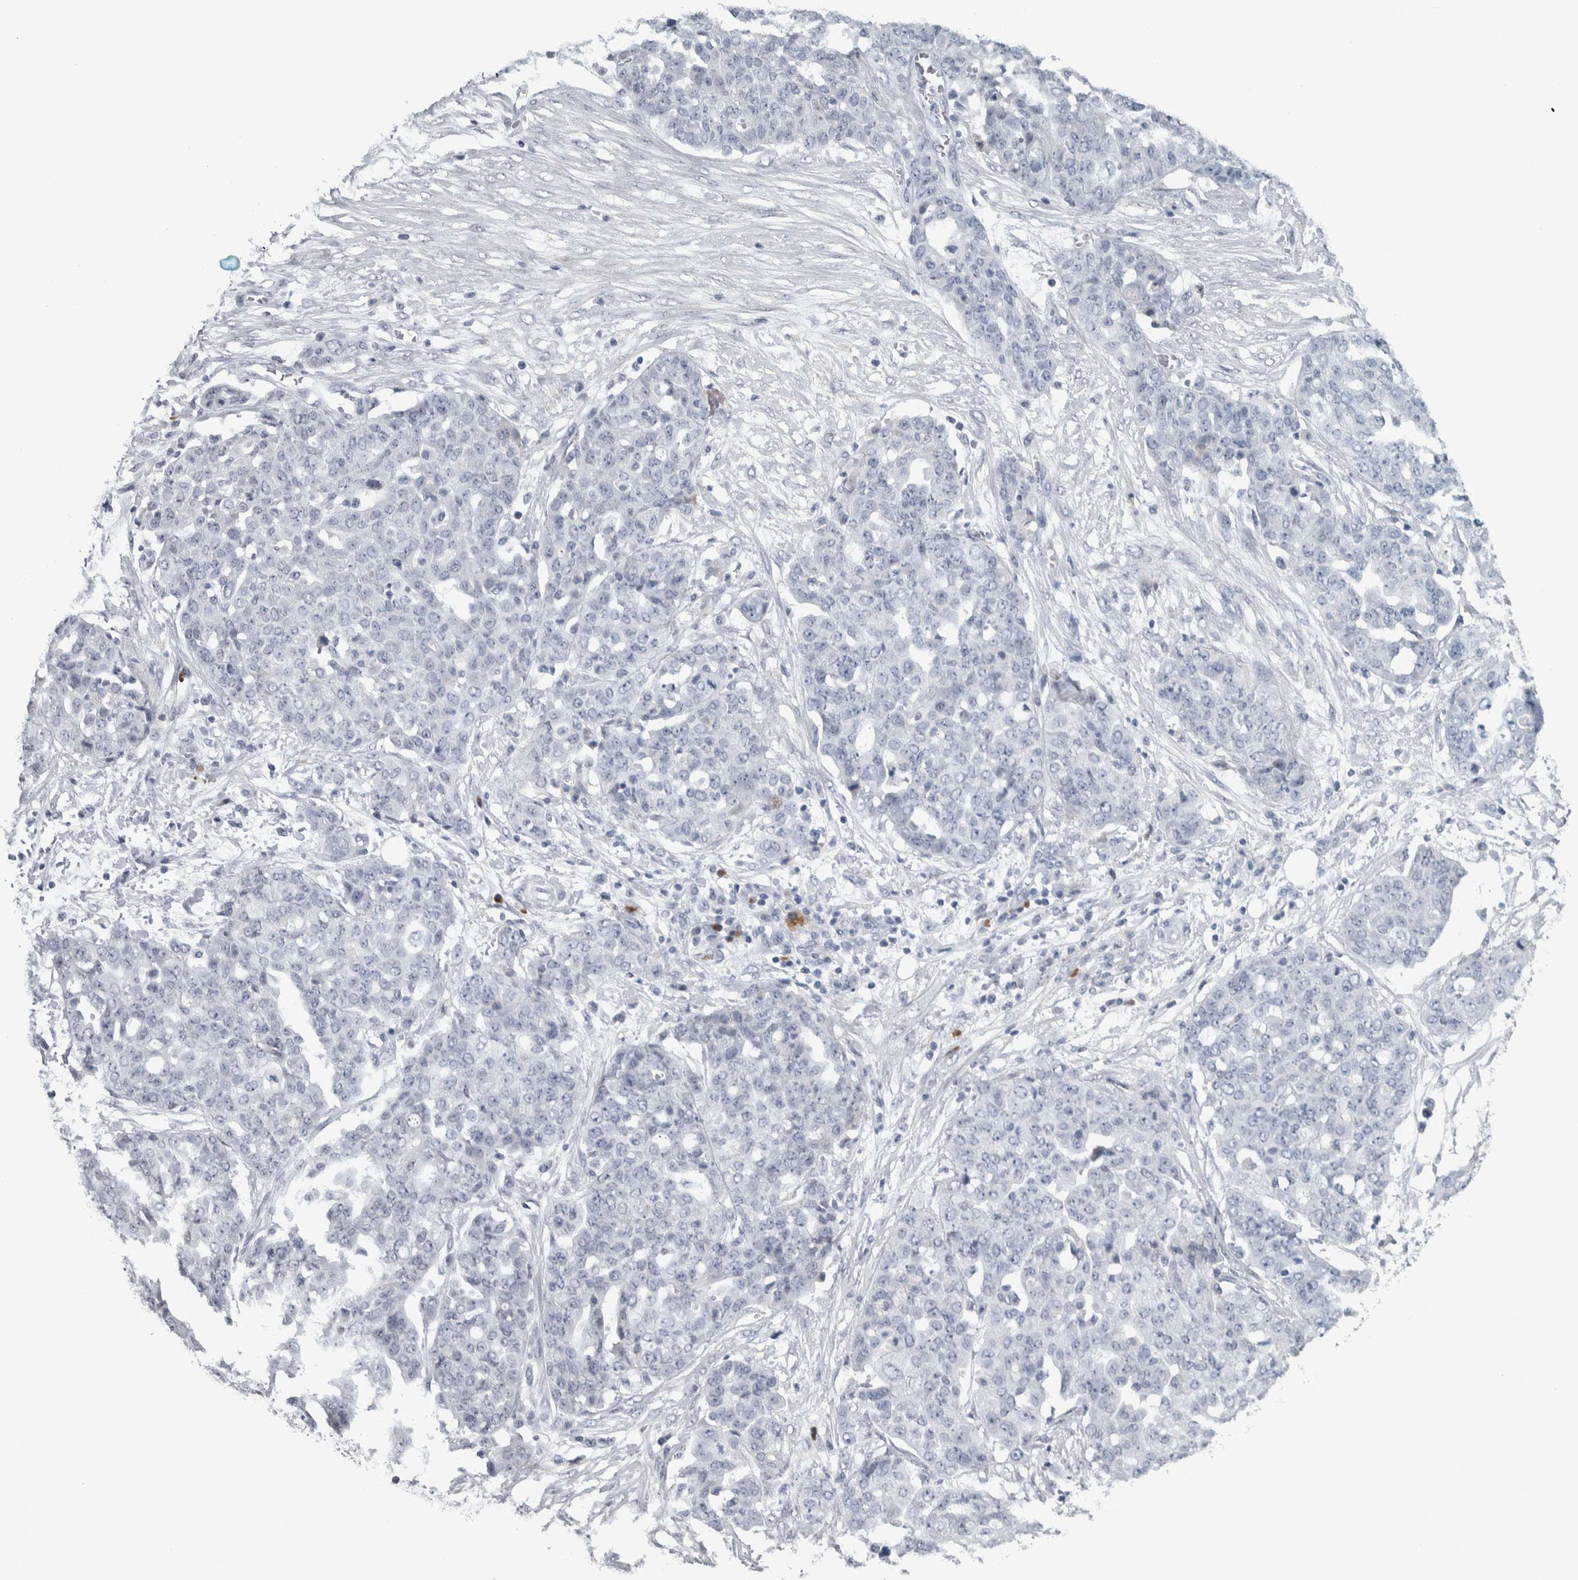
{"staining": {"intensity": "negative", "quantity": "none", "location": "none"}, "tissue": "ovarian cancer", "cell_type": "Tumor cells", "image_type": "cancer", "snomed": [{"axis": "morphology", "description": "Cystadenocarcinoma, serous, NOS"}, {"axis": "topography", "description": "Soft tissue"}, {"axis": "topography", "description": "Ovary"}], "caption": "Tumor cells are negative for brown protein staining in serous cystadenocarcinoma (ovarian).", "gene": "CAVIN4", "patient": {"sex": "female", "age": 57}}